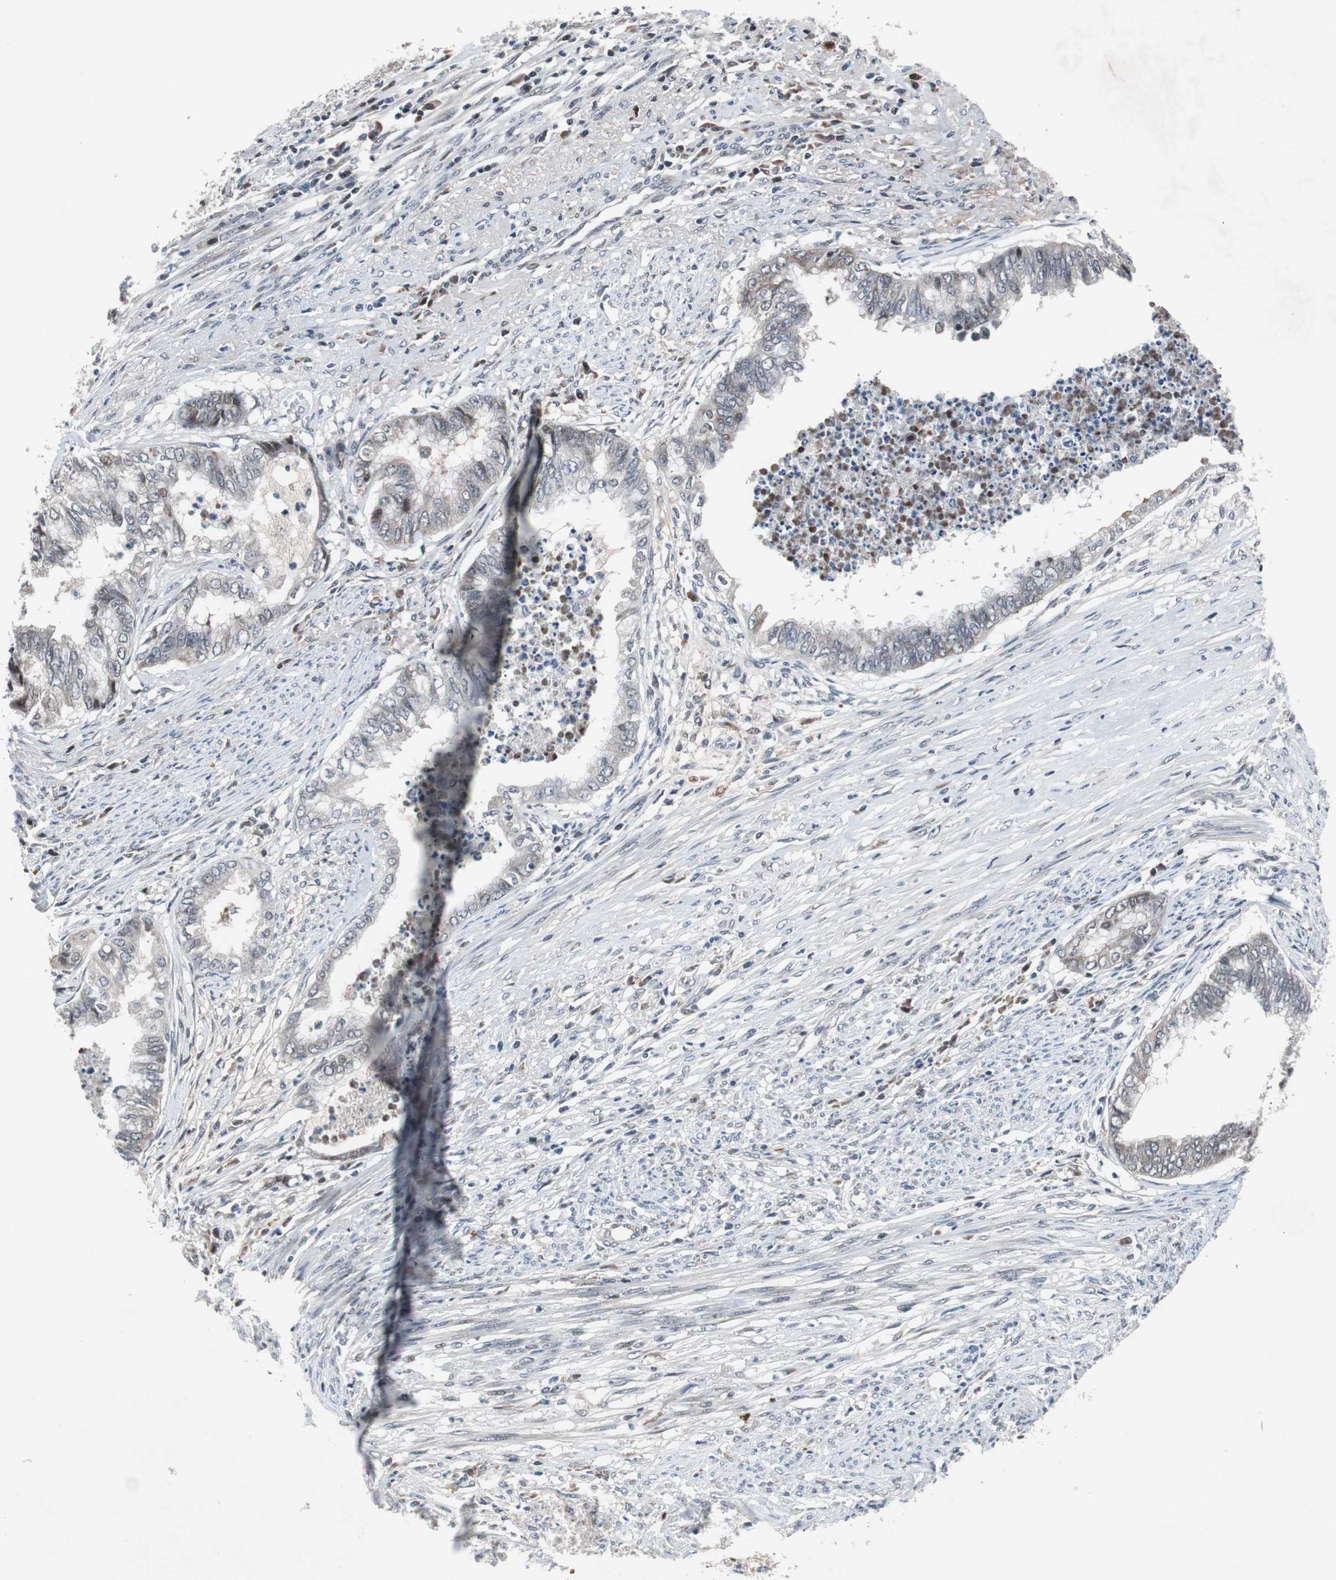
{"staining": {"intensity": "negative", "quantity": "none", "location": "none"}, "tissue": "endometrial cancer", "cell_type": "Tumor cells", "image_type": "cancer", "snomed": [{"axis": "morphology", "description": "Adenocarcinoma, NOS"}, {"axis": "topography", "description": "Endometrium"}], "caption": "Immunohistochemistry histopathology image of human endometrial cancer stained for a protein (brown), which demonstrates no staining in tumor cells.", "gene": "TP63", "patient": {"sex": "female", "age": 79}}